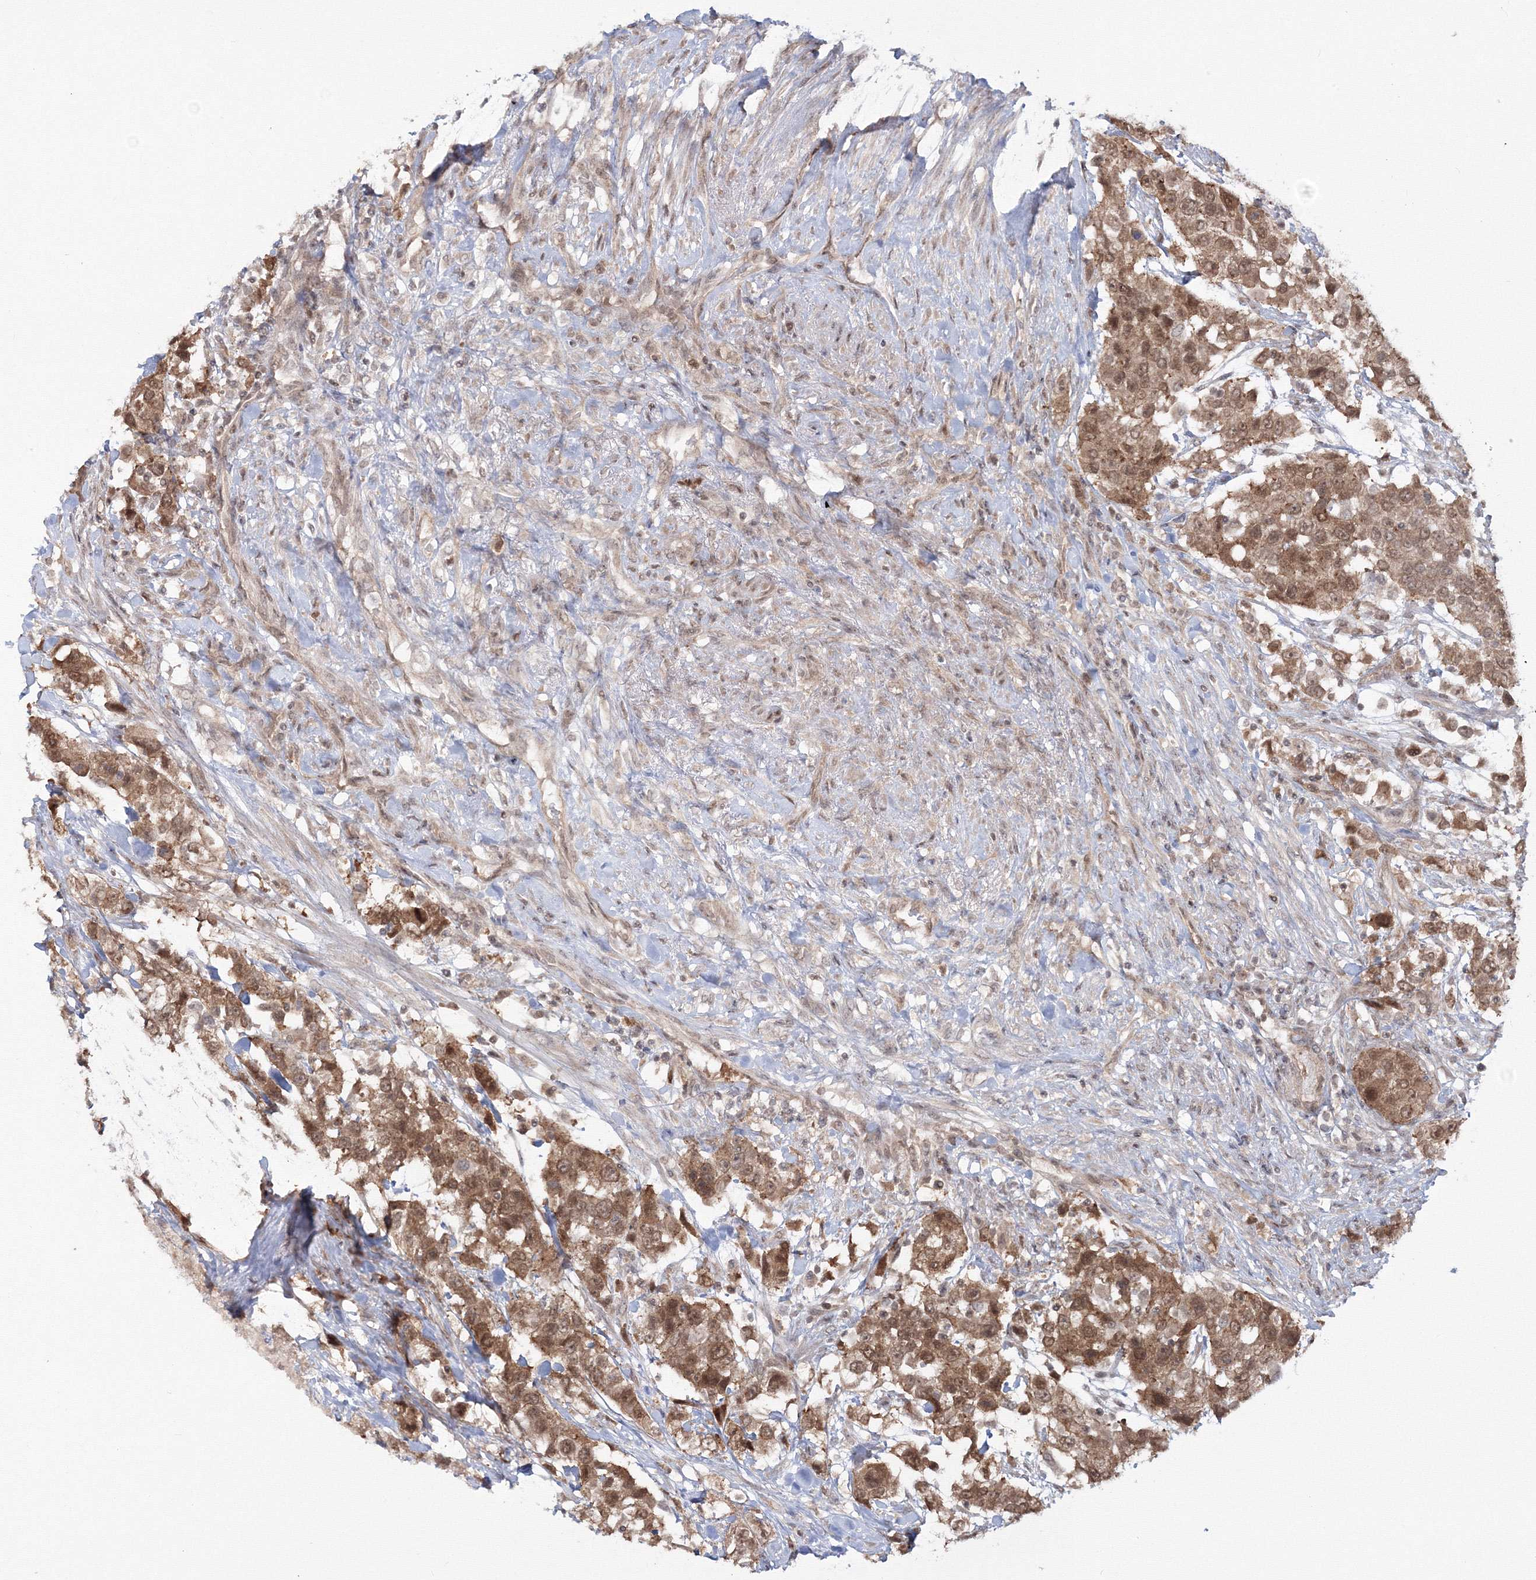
{"staining": {"intensity": "moderate", "quantity": ">75%", "location": "cytoplasmic/membranous"}, "tissue": "urothelial cancer", "cell_type": "Tumor cells", "image_type": "cancer", "snomed": [{"axis": "morphology", "description": "Urothelial carcinoma, High grade"}, {"axis": "topography", "description": "Urinary bladder"}], "caption": "A micrograph showing moderate cytoplasmic/membranous positivity in about >75% of tumor cells in urothelial cancer, as visualized by brown immunohistochemical staining.", "gene": "ZFAND6", "patient": {"sex": "female", "age": 80}}